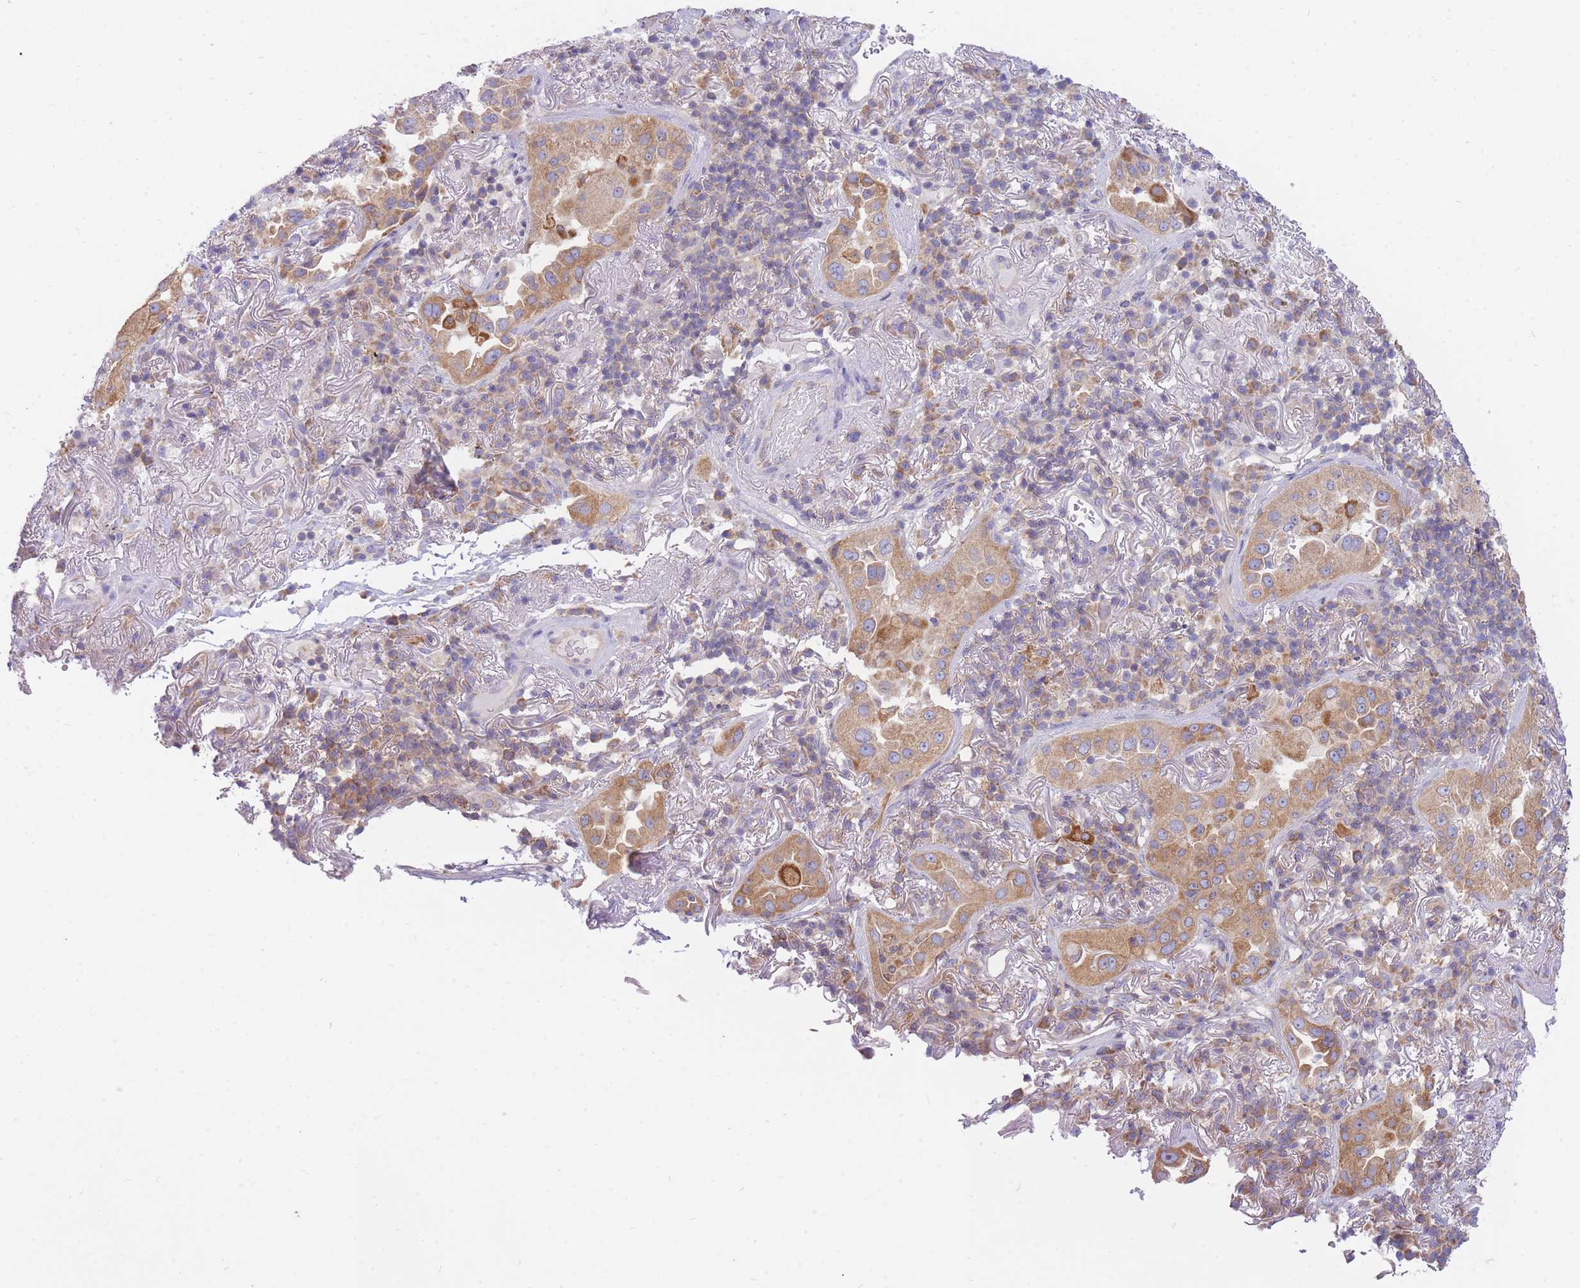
{"staining": {"intensity": "moderate", "quantity": ">75%", "location": "cytoplasmic/membranous"}, "tissue": "lung cancer", "cell_type": "Tumor cells", "image_type": "cancer", "snomed": [{"axis": "morphology", "description": "Adenocarcinoma, NOS"}, {"axis": "topography", "description": "Lung"}], "caption": "DAB (3,3'-diaminobenzidine) immunohistochemical staining of lung adenocarcinoma demonstrates moderate cytoplasmic/membranous protein staining in approximately >75% of tumor cells. (DAB IHC, brown staining for protein, blue staining for nuclei).", "gene": "SH2B2", "patient": {"sex": "female", "age": 69}}